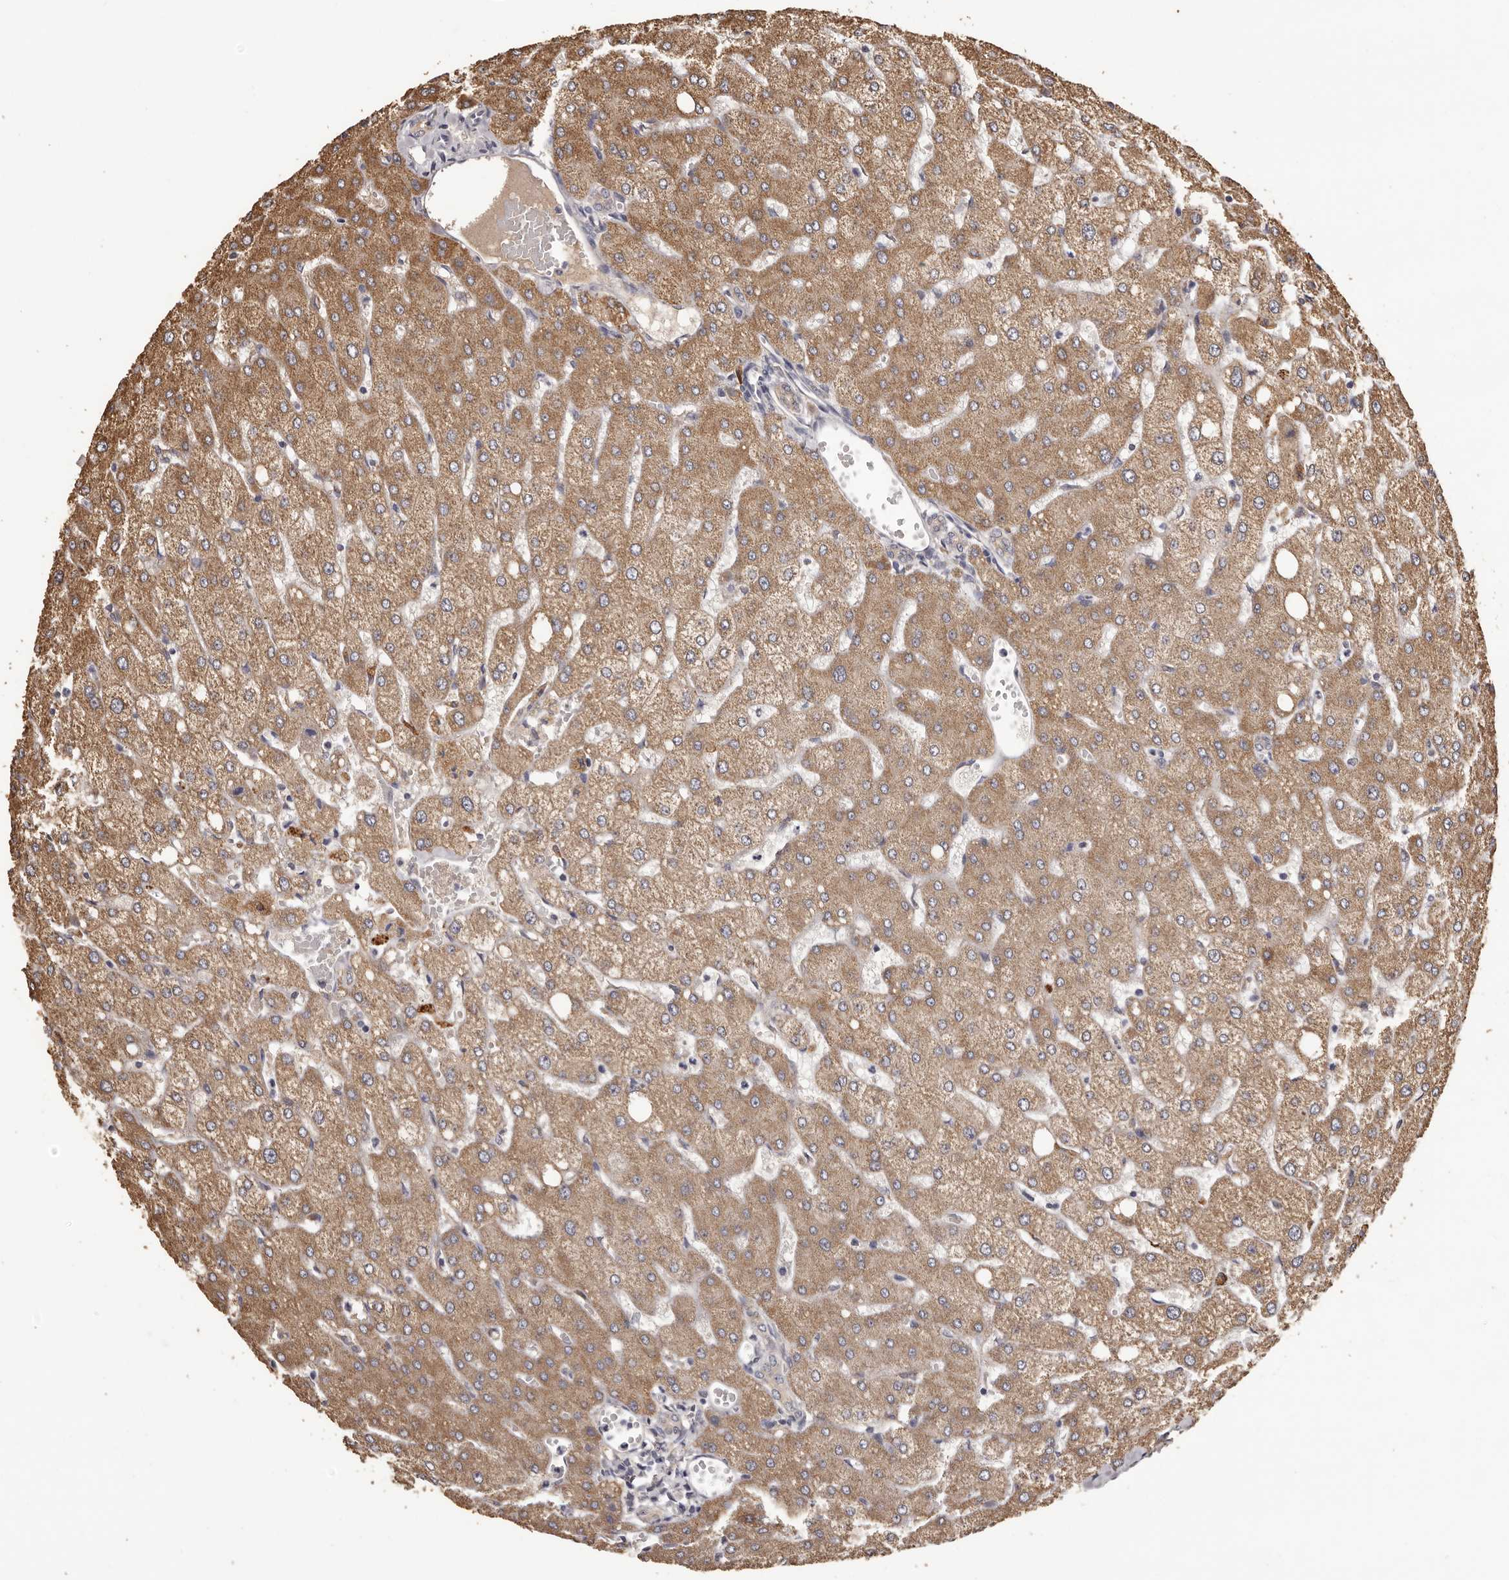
{"staining": {"intensity": "weak", "quantity": "<25%", "location": "cytoplasmic/membranous"}, "tissue": "liver", "cell_type": "Cholangiocytes", "image_type": "normal", "snomed": [{"axis": "morphology", "description": "Normal tissue, NOS"}, {"axis": "topography", "description": "Liver"}], "caption": "IHC of unremarkable human liver displays no expression in cholangiocytes. (DAB (3,3'-diaminobenzidine) IHC with hematoxylin counter stain).", "gene": "ETNK1", "patient": {"sex": "female", "age": 54}}